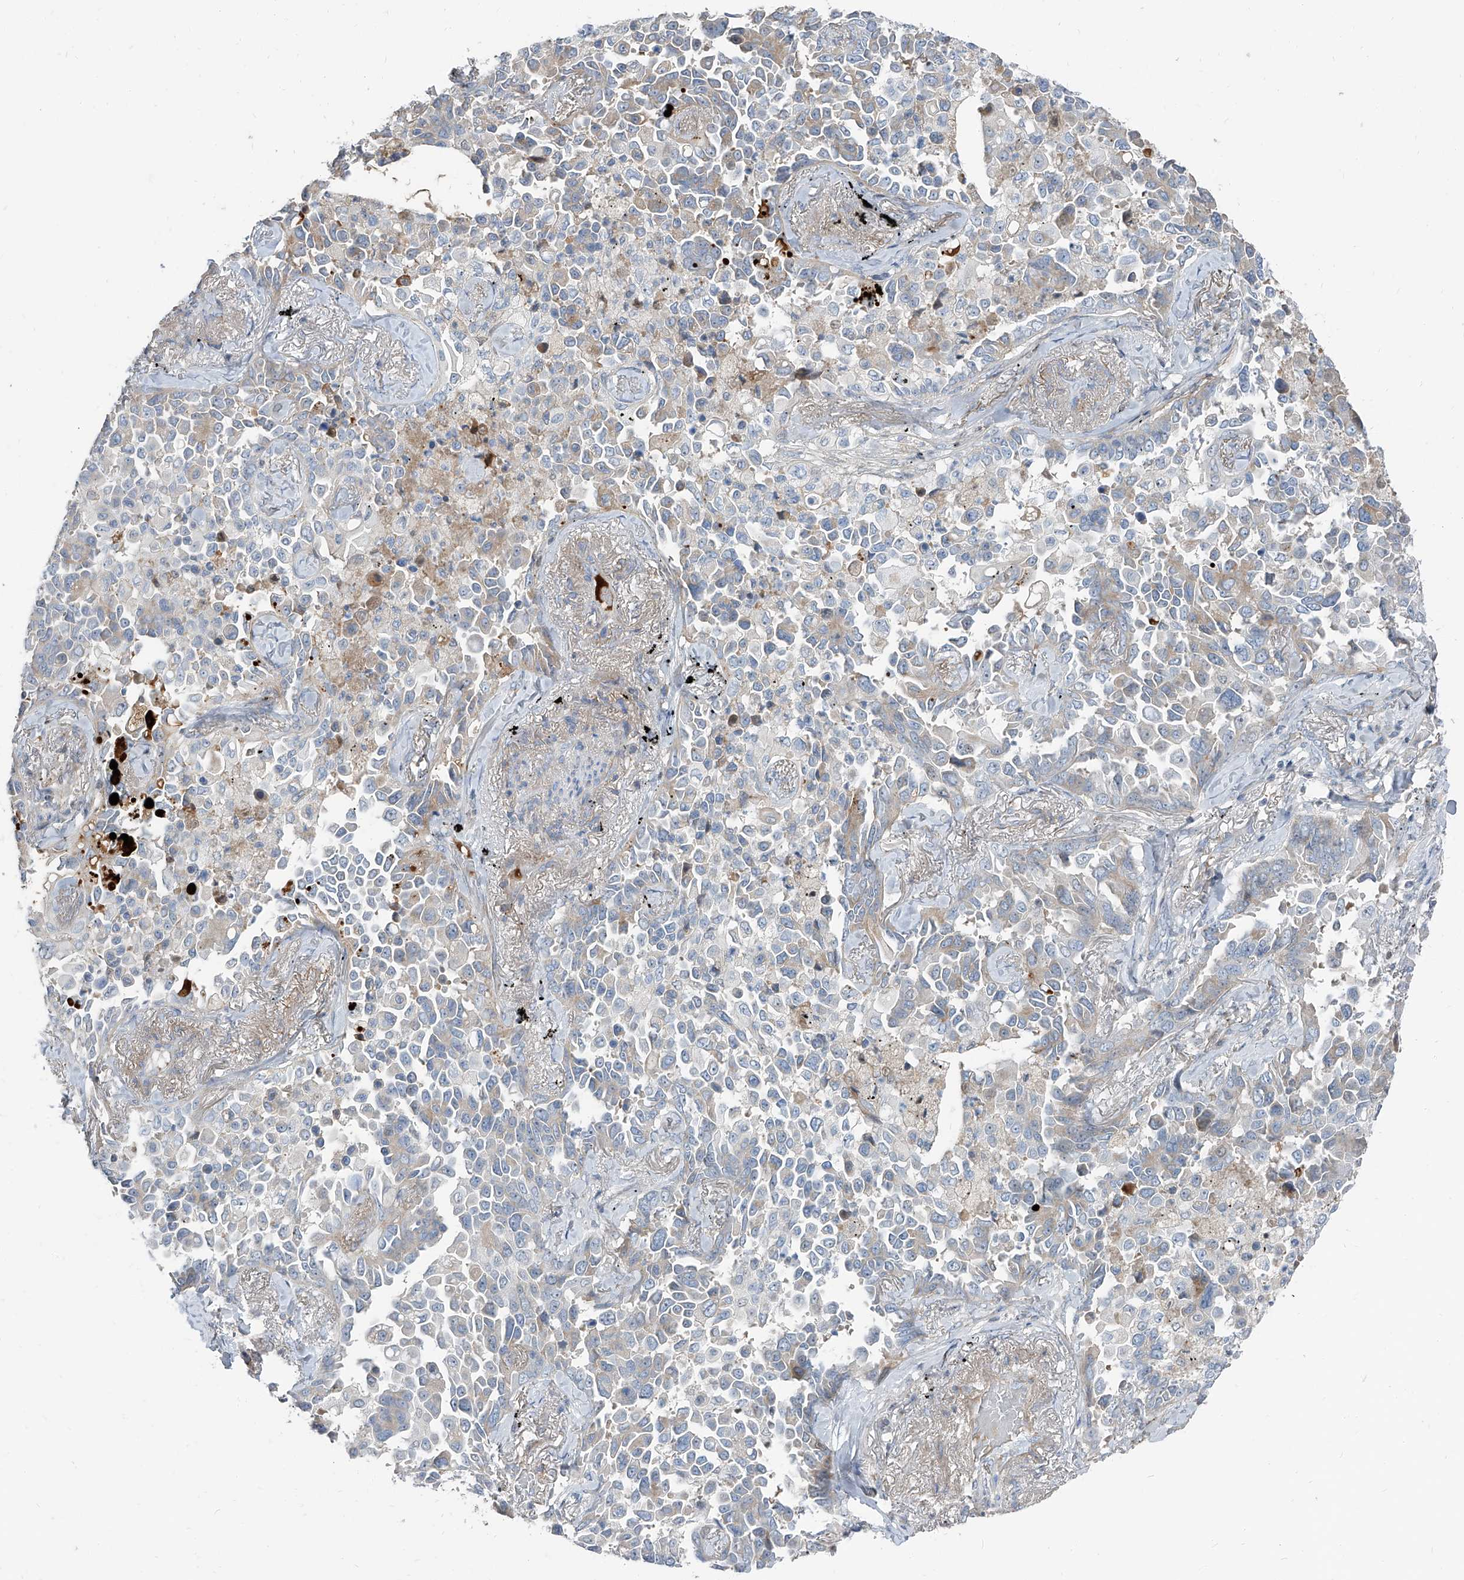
{"staining": {"intensity": "negative", "quantity": "none", "location": "none"}, "tissue": "lung cancer", "cell_type": "Tumor cells", "image_type": "cancer", "snomed": [{"axis": "morphology", "description": "Adenocarcinoma, NOS"}, {"axis": "topography", "description": "Lung"}], "caption": "Immunohistochemistry (IHC) photomicrograph of neoplastic tissue: human adenocarcinoma (lung) stained with DAB displays no significant protein positivity in tumor cells.", "gene": "HOXA3", "patient": {"sex": "female", "age": 67}}